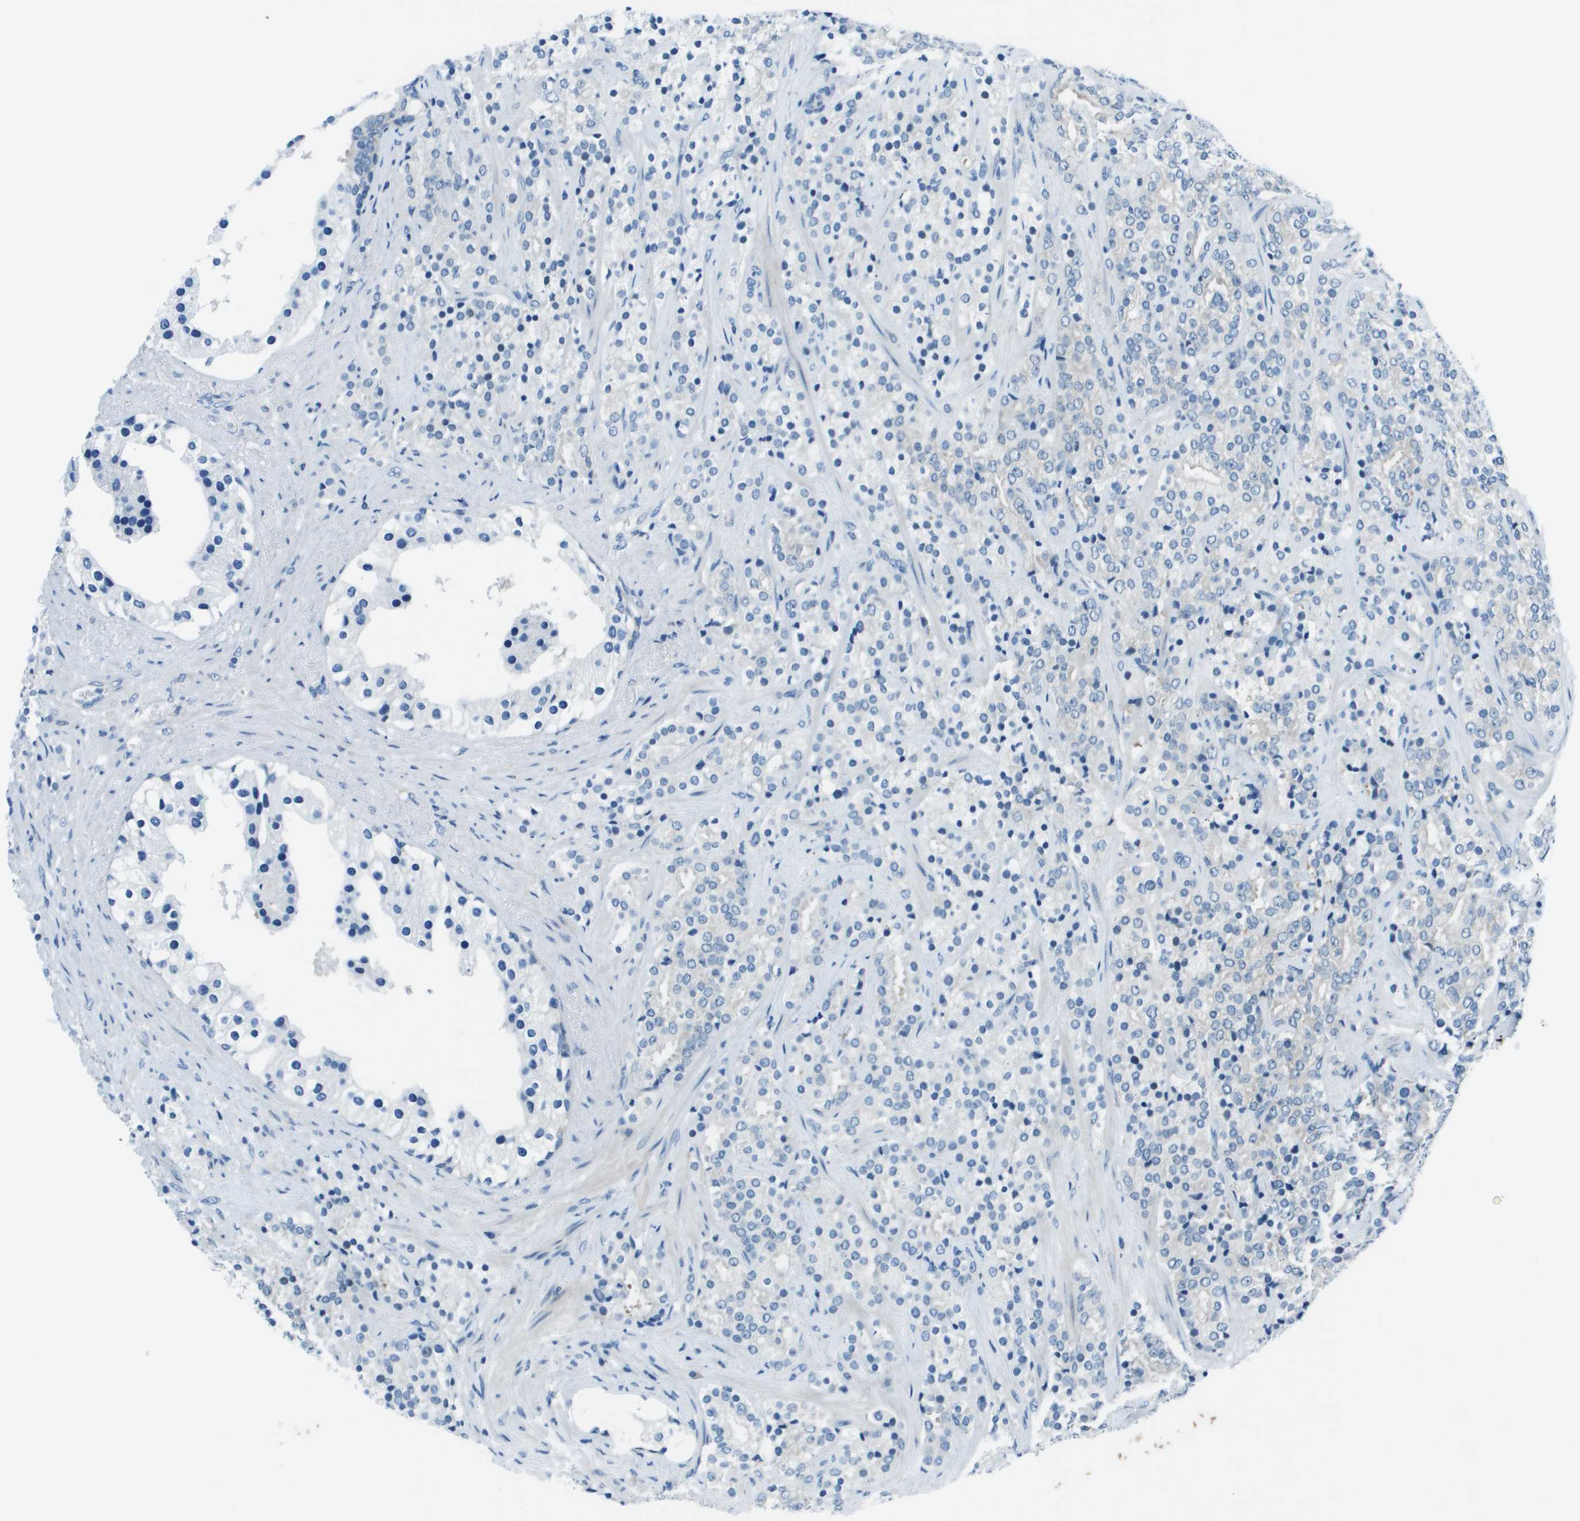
{"staining": {"intensity": "negative", "quantity": "none", "location": "none"}, "tissue": "prostate cancer", "cell_type": "Tumor cells", "image_type": "cancer", "snomed": [{"axis": "morphology", "description": "Adenocarcinoma, High grade"}, {"axis": "topography", "description": "Prostate"}], "caption": "The histopathology image shows no staining of tumor cells in prostate high-grade adenocarcinoma. (Brightfield microscopy of DAB immunohistochemistry (IHC) at high magnification).", "gene": "STIP1", "patient": {"sex": "male", "age": 71}}